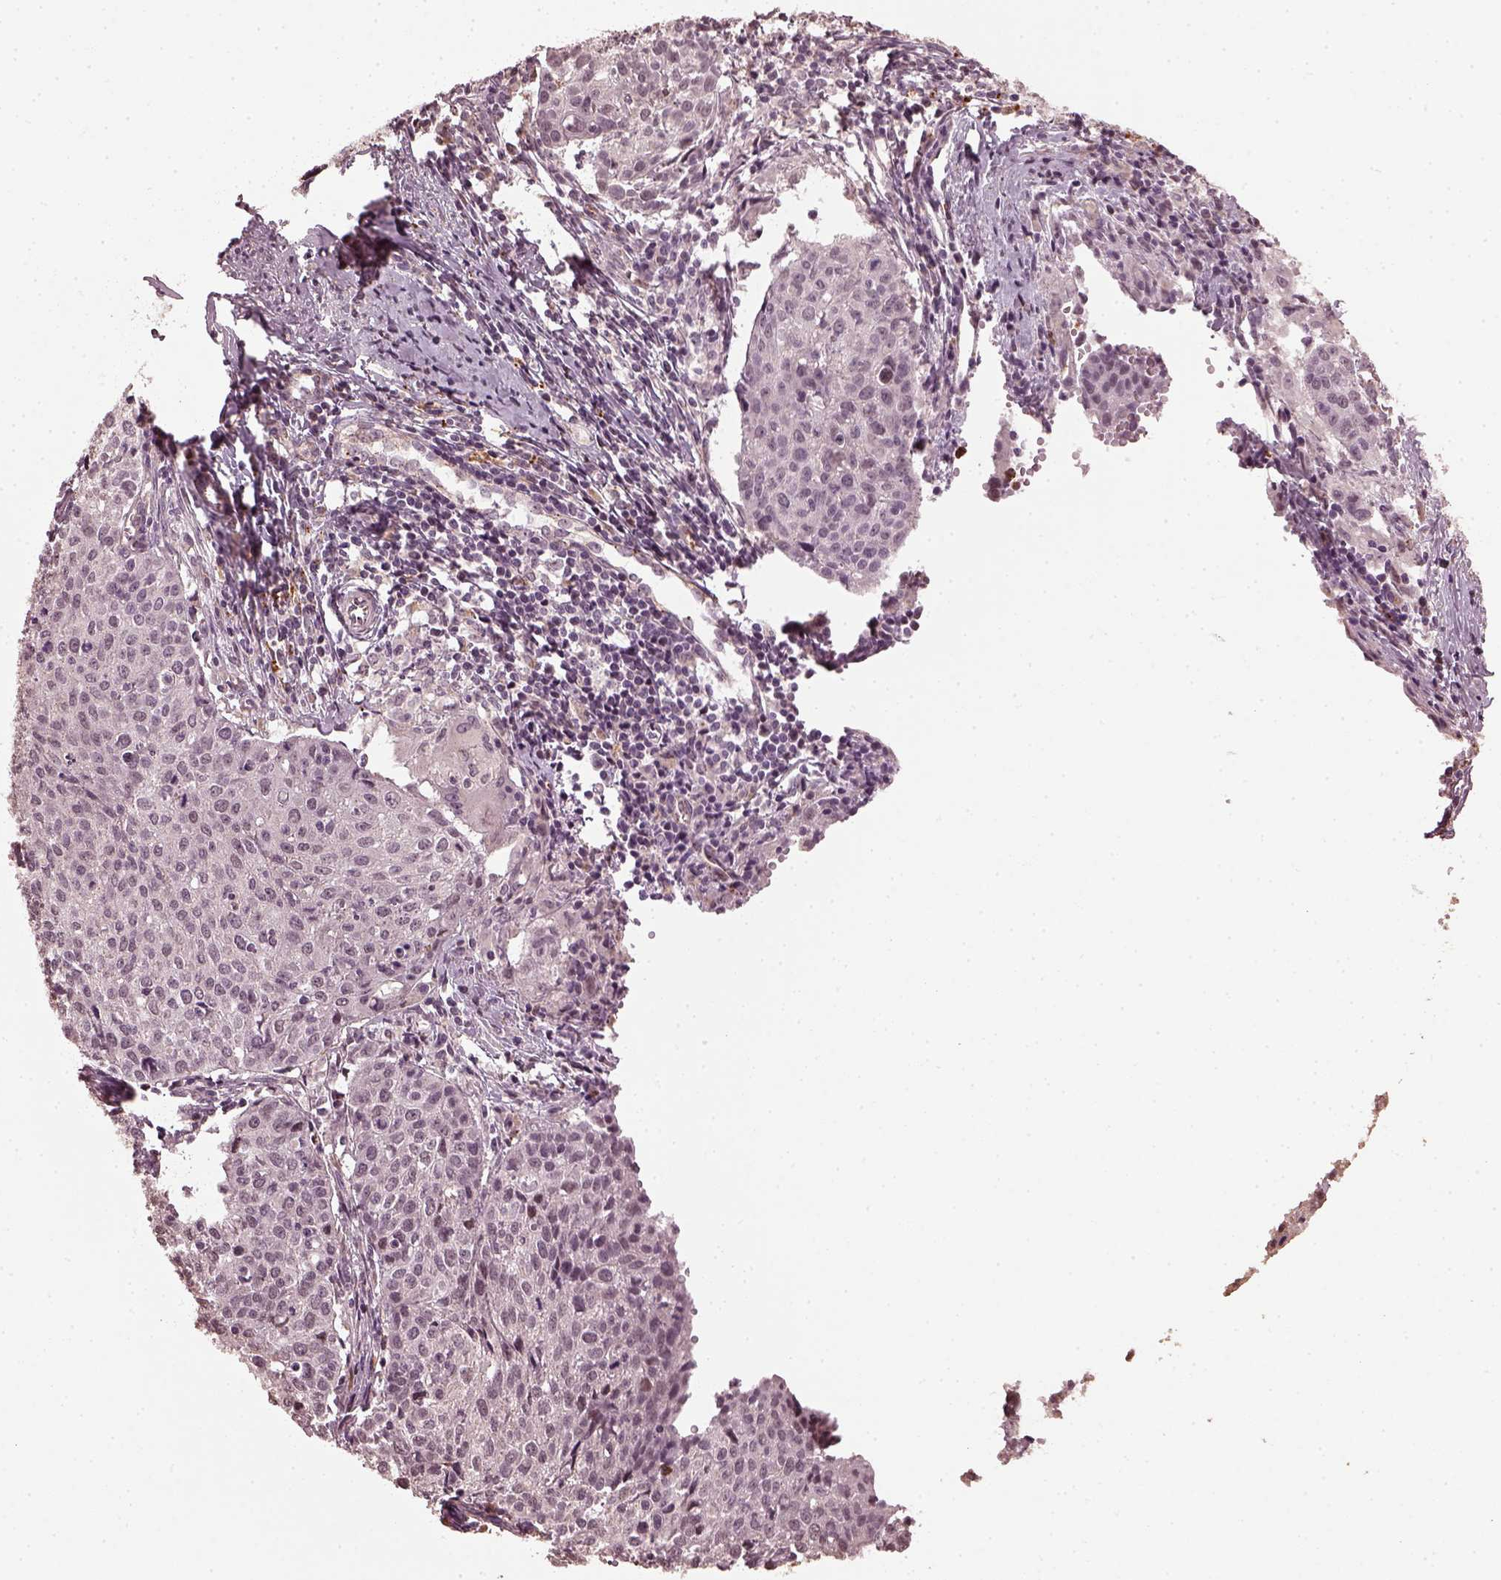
{"staining": {"intensity": "negative", "quantity": "none", "location": "none"}, "tissue": "cervical cancer", "cell_type": "Tumor cells", "image_type": "cancer", "snomed": [{"axis": "morphology", "description": "Squamous cell carcinoma, NOS"}, {"axis": "topography", "description": "Cervix"}], "caption": "Histopathology image shows no significant protein expression in tumor cells of cervical cancer.", "gene": "RUFY3", "patient": {"sex": "female", "age": 38}}